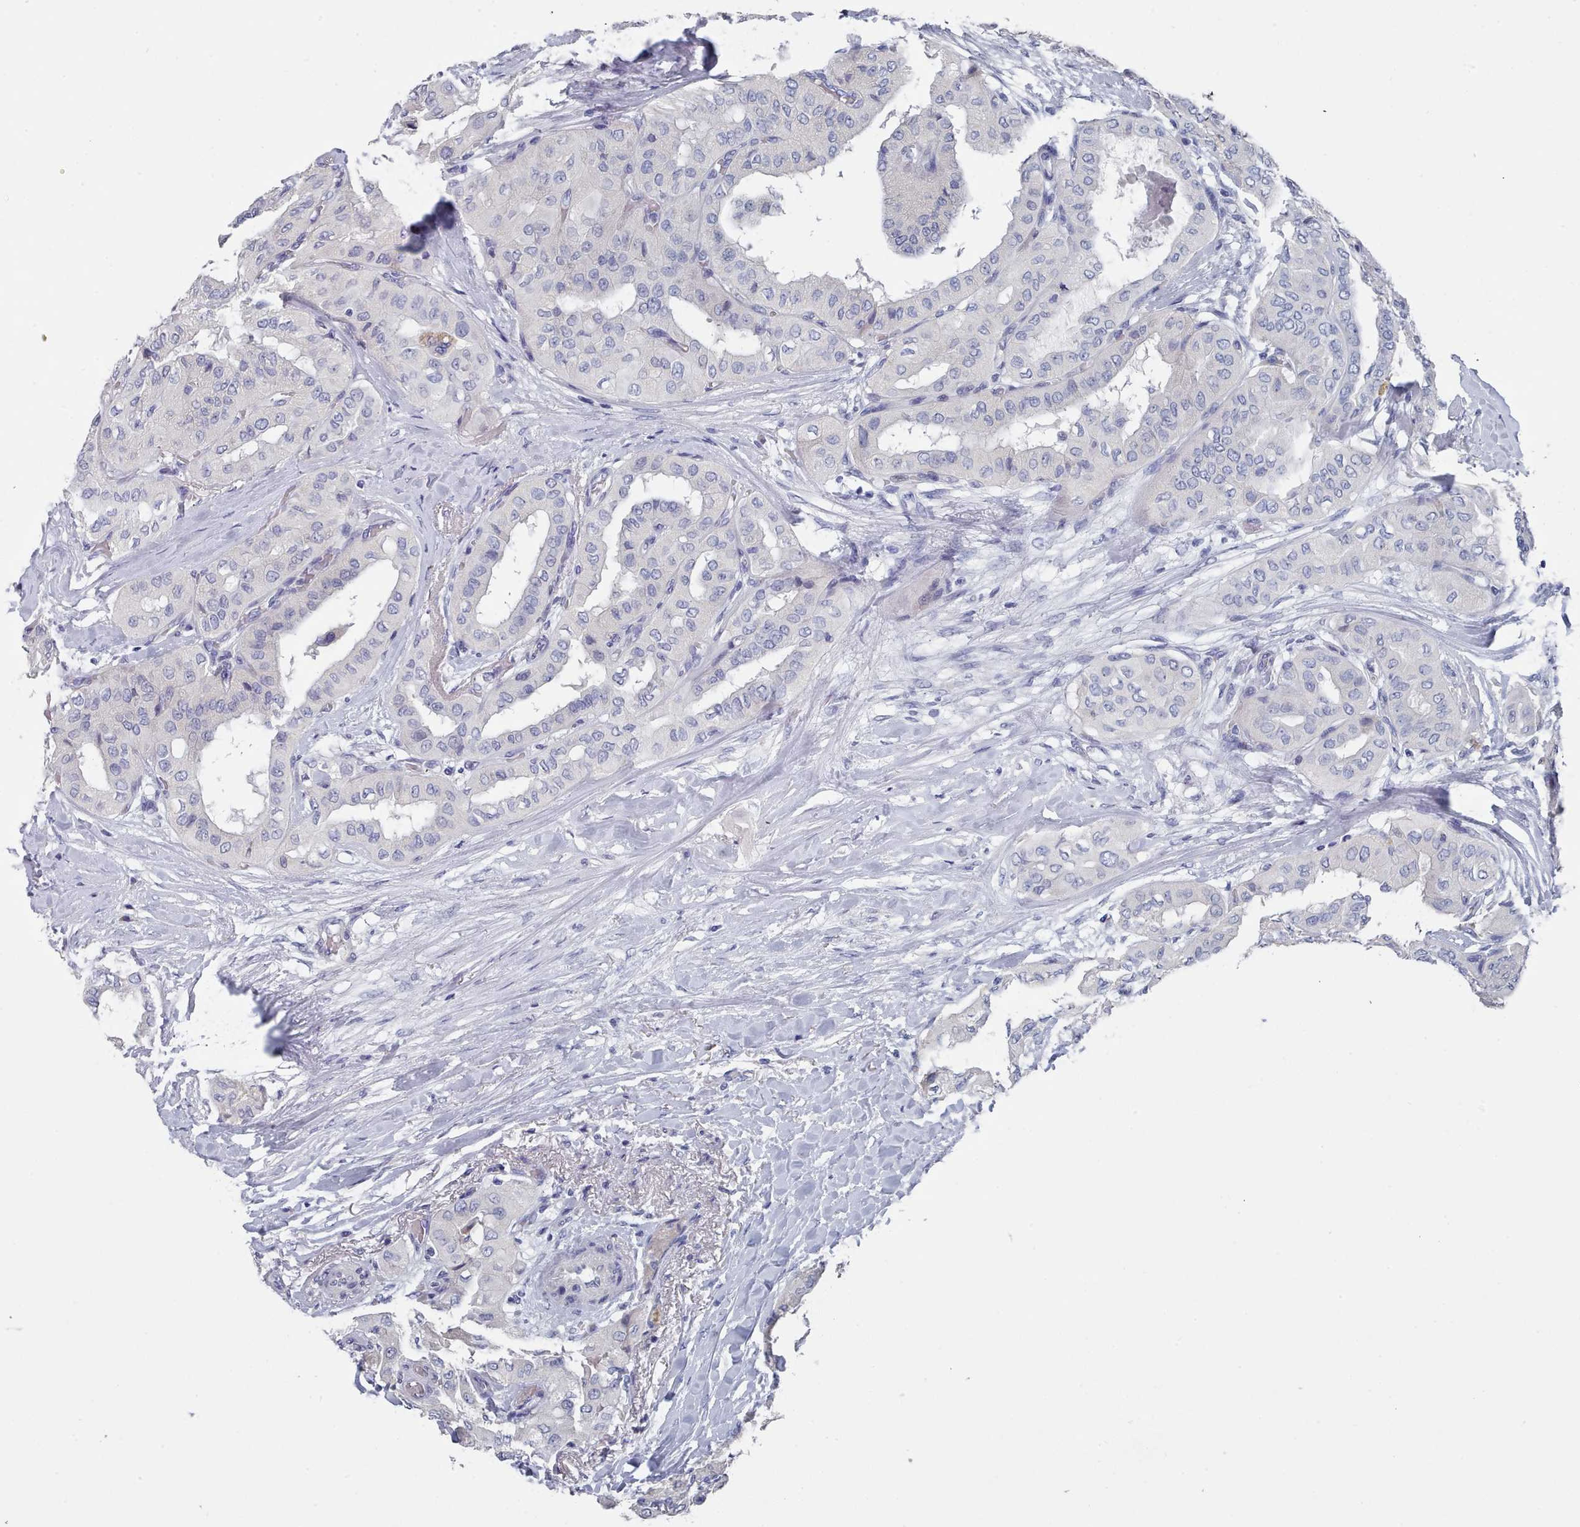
{"staining": {"intensity": "negative", "quantity": "none", "location": "none"}, "tissue": "thyroid cancer", "cell_type": "Tumor cells", "image_type": "cancer", "snomed": [{"axis": "morphology", "description": "Papillary adenocarcinoma, NOS"}, {"axis": "topography", "description": "Thyroid gland"}], "caption": "Thyroid cancer was stained to show a protein in brown. There is no significant staining in tumor cells.", "gene": "ACAD11", "patient": {"sex": "female", "age": 59}}